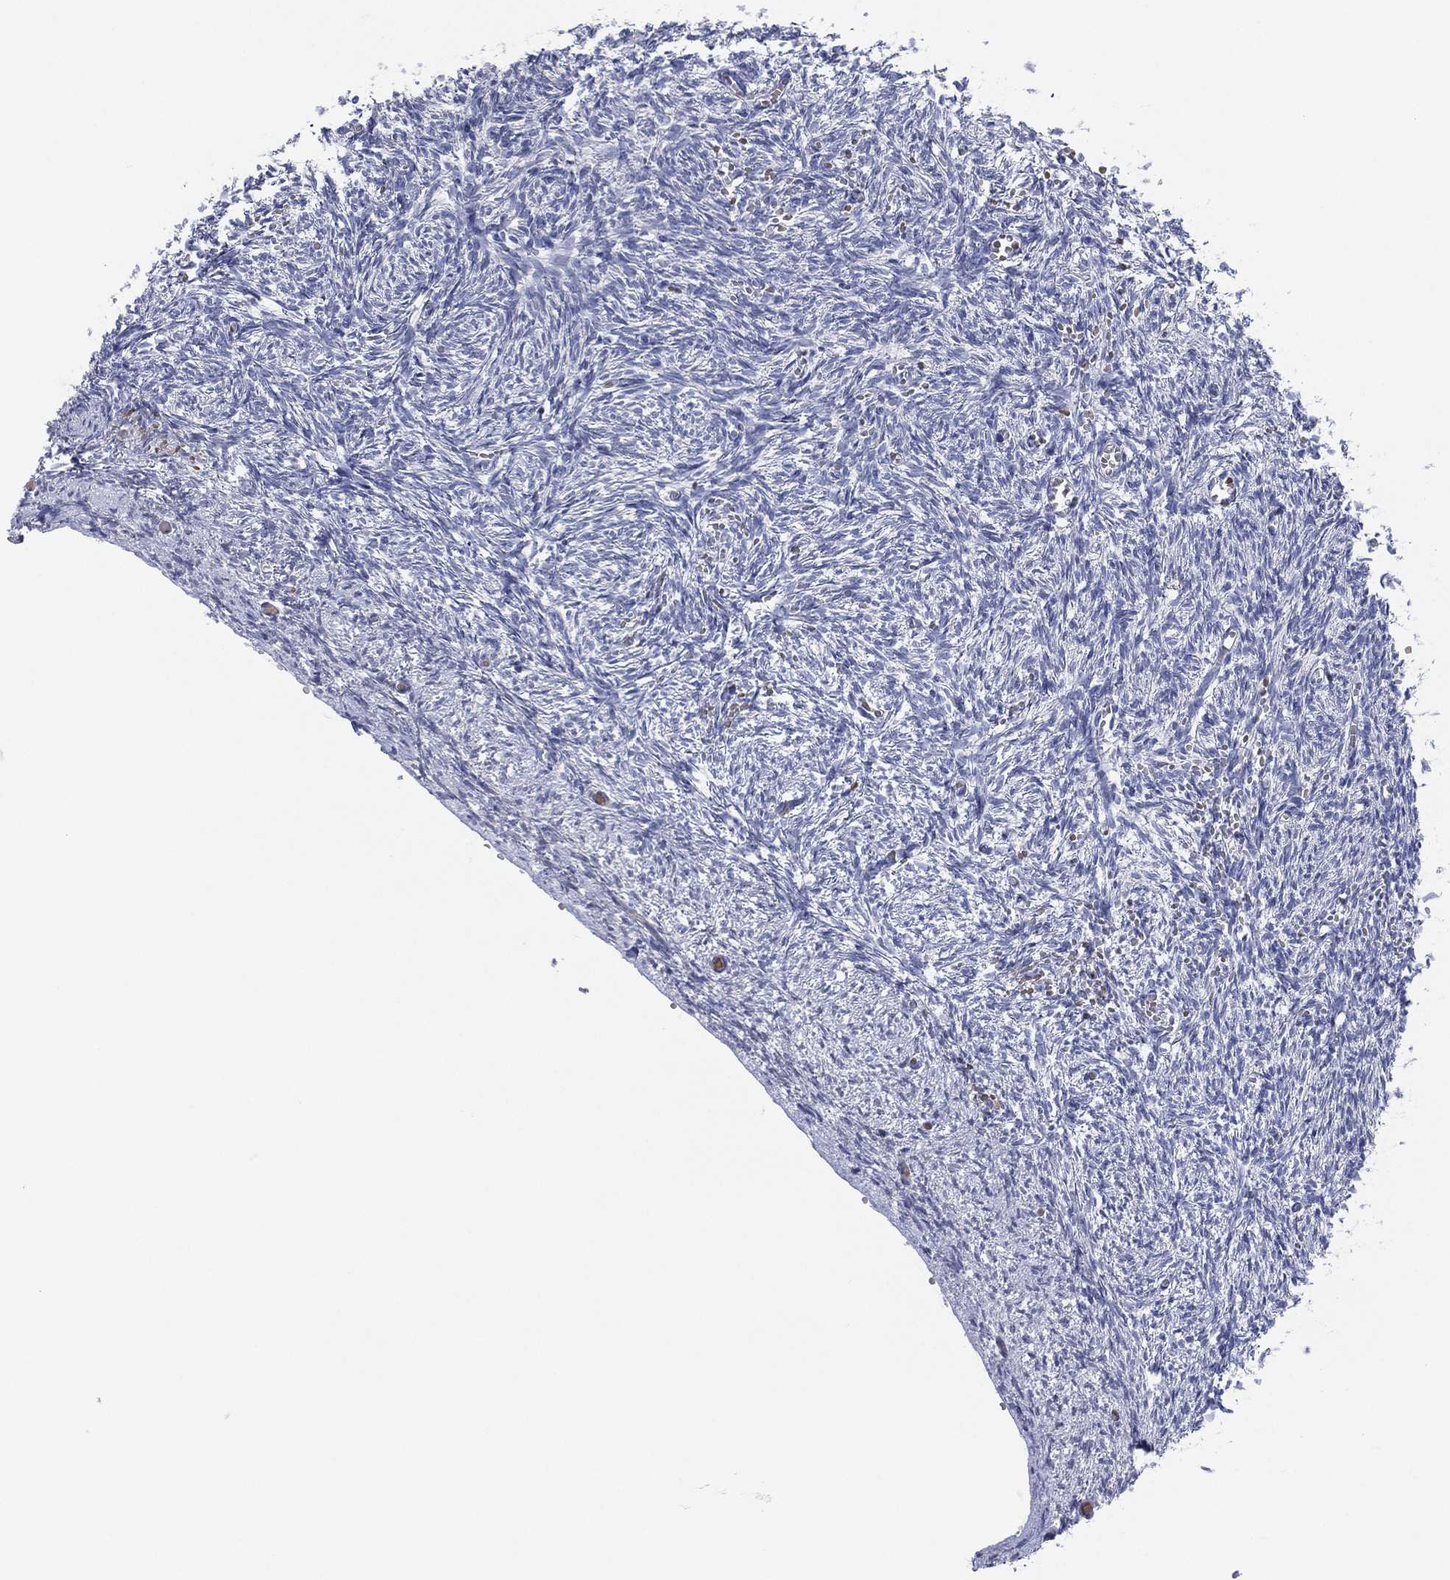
{"staining": {"intensity": "negative", "quantity": "none", "location": "none"}, "tissue": "ovary", "cell_type": "Ovarian stroma cells", "image_type": "normal", "snomed": [{"axis": "morphology", "description": "Normal tissue, NOS"}, {"axis": "topography", "description": "Ovary"}], "caption": "High power microscopy image of an IHC micrograph of normal ovary, revealing no significant expression in ovarian stroma cells.", "gene": "CFTR", "patient": {"sex": "female", "age": 43}}